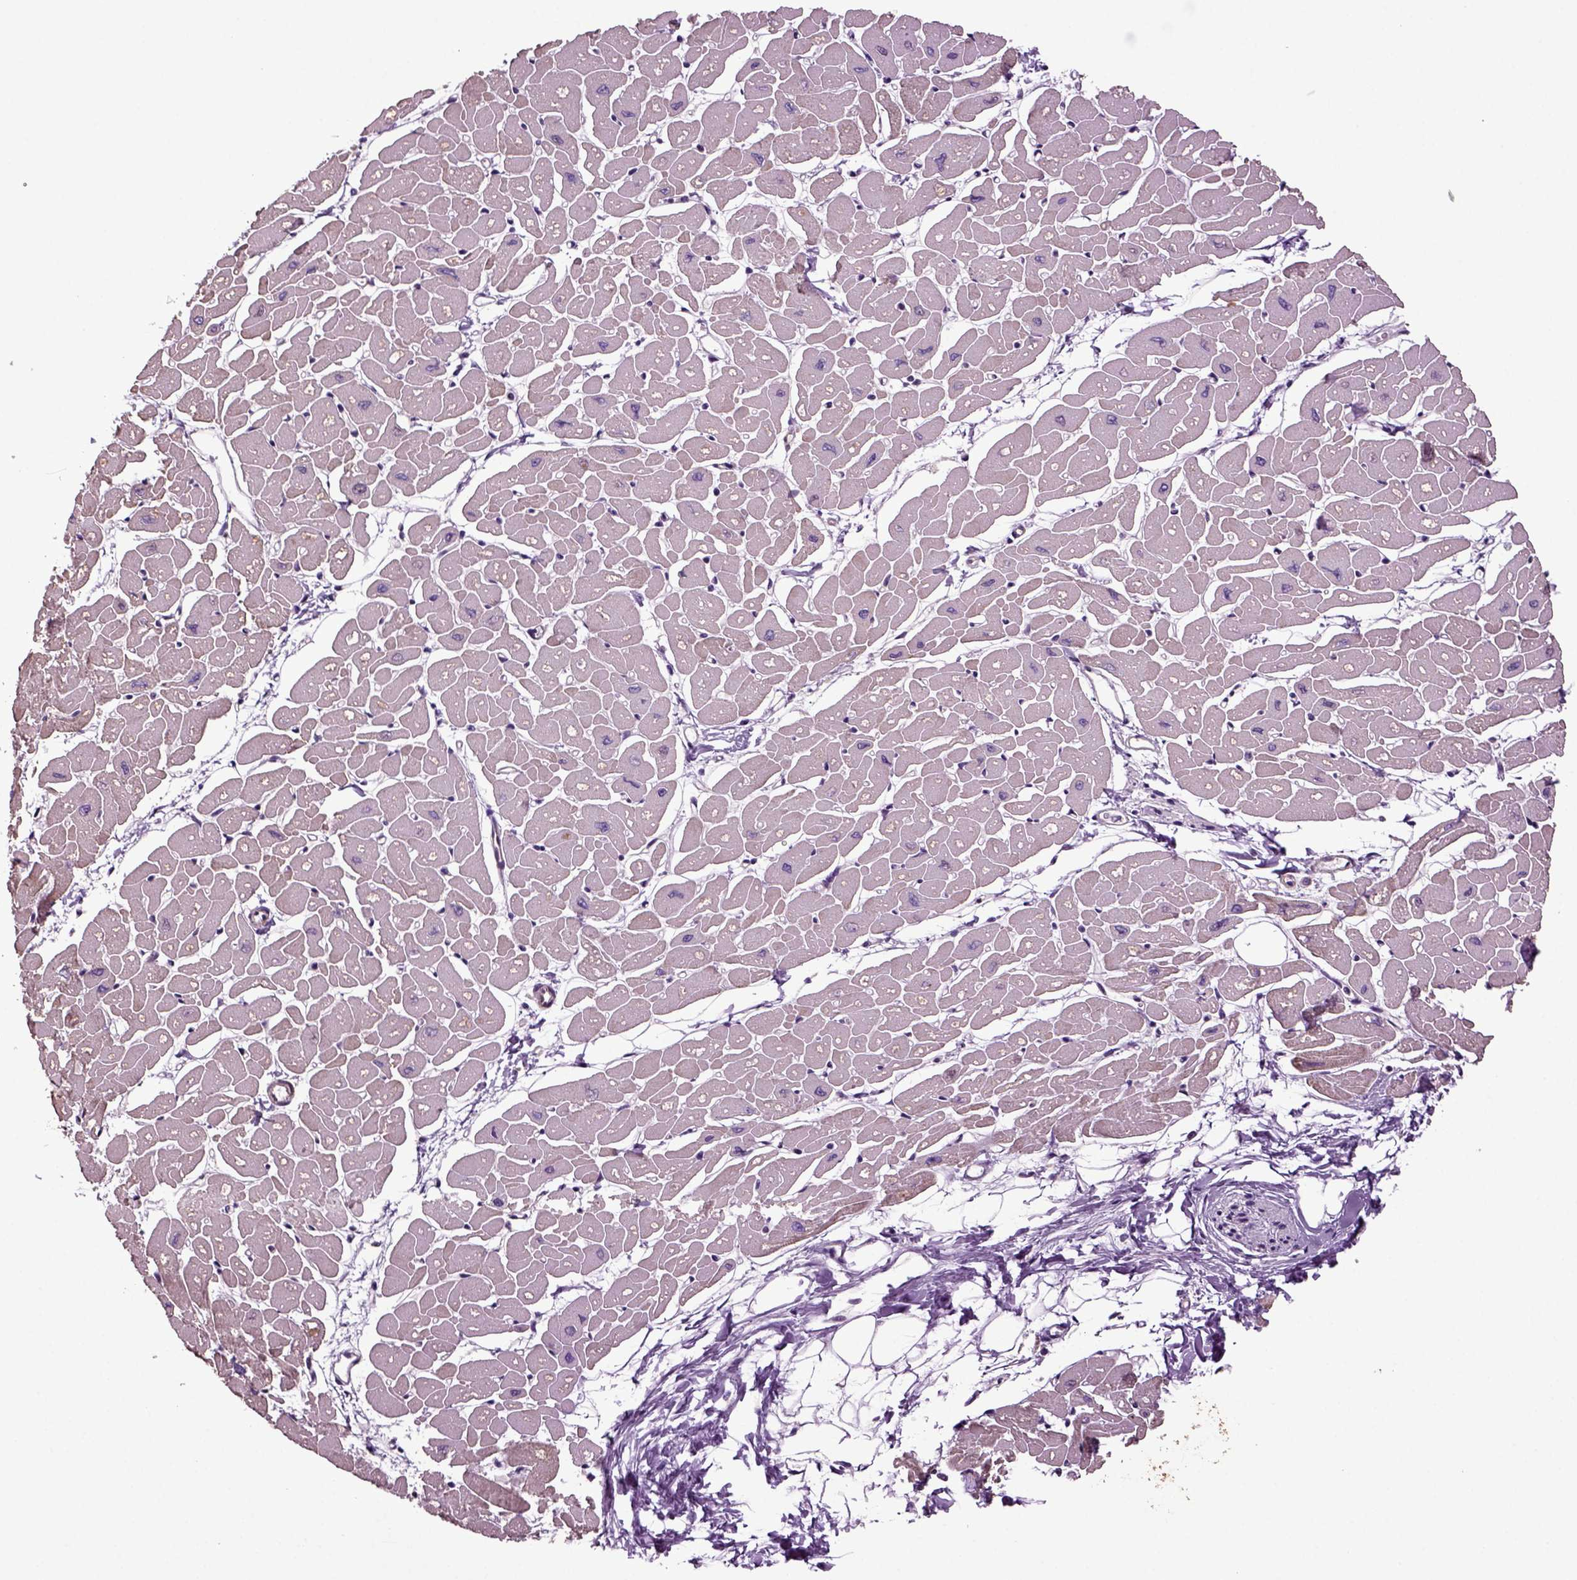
{"staining": {"intensity": "negative", "quantity": "none", "location": "none"}, "tissue": "heart muscle", "cell_type": "Cardiomyocytes", "image_type": "normal", "snomed": [{"axis": "morphology", "description": "Normal tissue, NOS"}, {"axis": "topography", "description": "Heart"}], "caption": "An immunohistochemistry histopathology image of unremarkable heart muscle is shown. There is no staining in cardiomyocytes of heart muscle.", "gene": "HAGHL", "patient": {"sex": "male", "age": 57}}